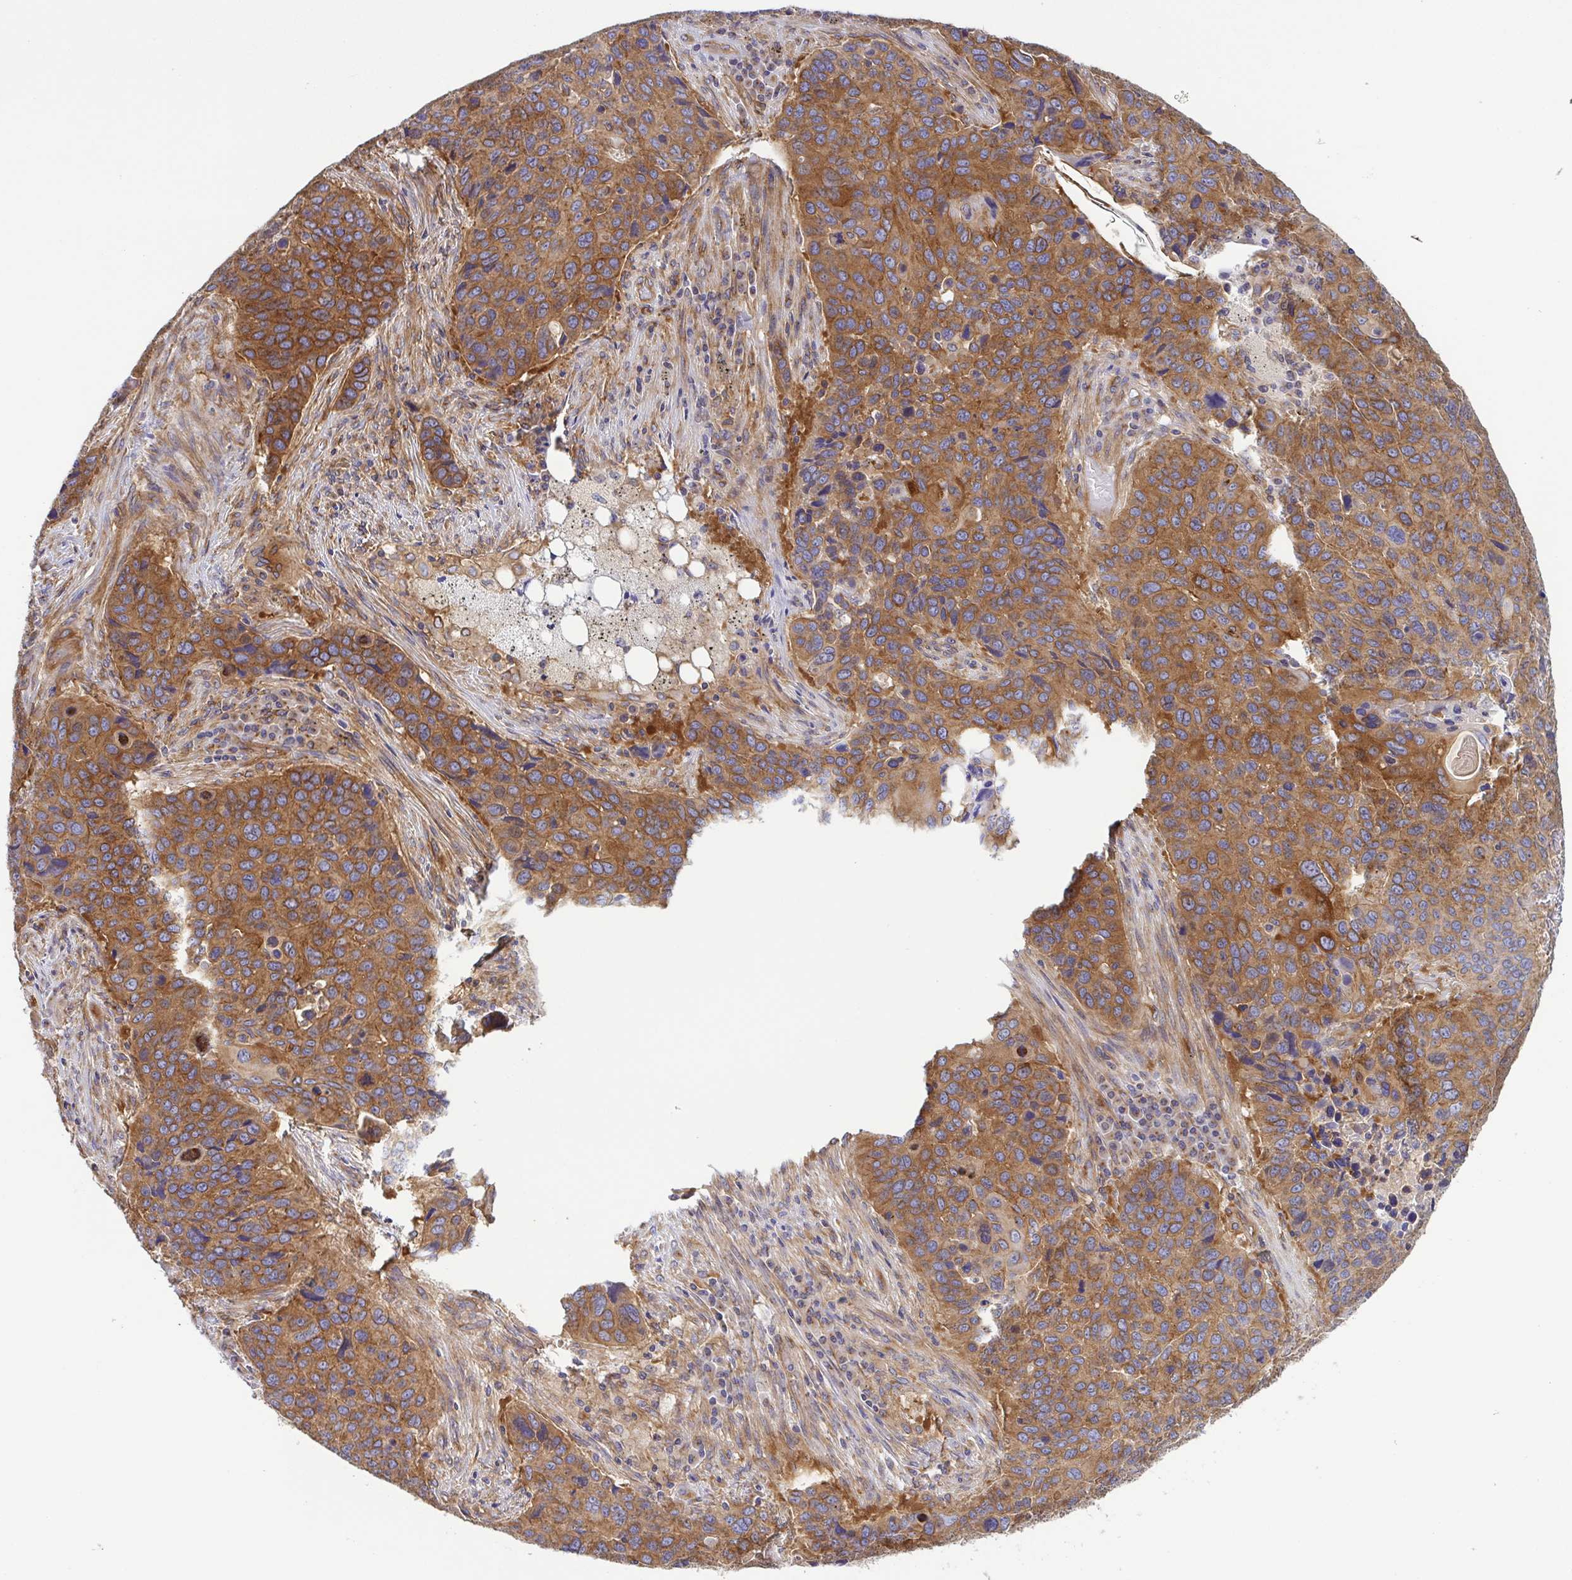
{"staining": {"intensity": "moderate", "quantity": ">75%", "location": "cytoplasmic/membranous"}, "tissue": "lung cancer", "cell_type": "Tumor cells", "image_type": "cancer", "snomed": [{"axis": "morphology", "description": "Squamous cell carcinoma, NOS"}, {"axis": "topography", "description": "Lung"}], "caption": "IHC image of squamous cell carcinoma (lung) stained for a protein (brown), which reveals medium levels of moderate cytoplasmic/membranous positivity in approximately >75% of tumor cells.", "gene": "KIF5B", "patient": {"sex": "male", "age": 68}}